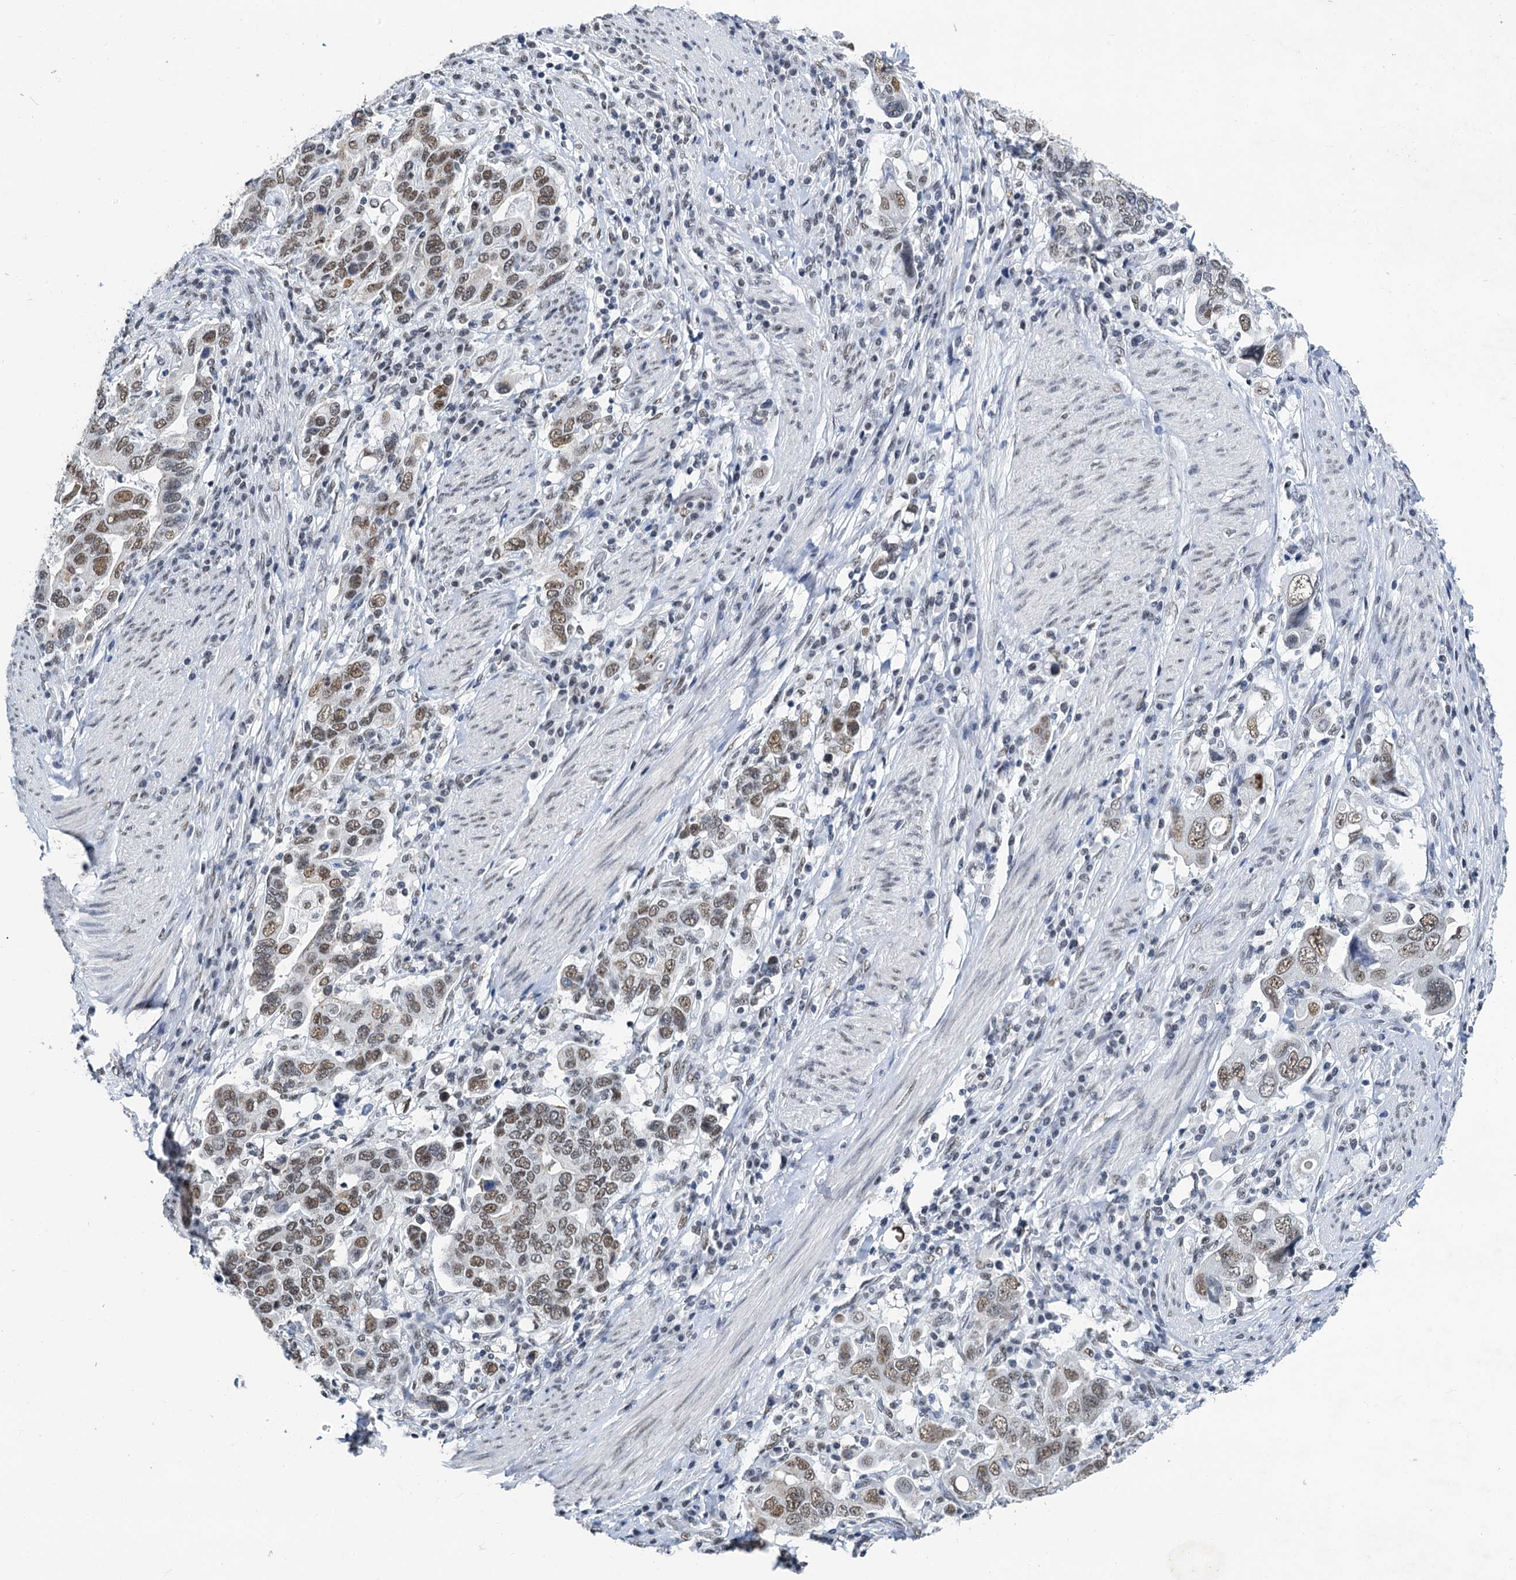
{"staining": {"intensity": "moderate", "quantity": ">75%", "location": "nuclear"}, "tissue": "stomach cancer", "cell_type": "Tumor cells", "image_type": "cancer", "snomed": [{"axis": "morphology", "description": "Adenocarcinoma, NOS"}, {"axis": "topography", "description": "Stomach, upper"}], "caption": "Immunohistochemical staining of stomach cancer (adenocarcinoma) demonstrates medium levels of moderate nuclear expression in about >75% of tumor cells.", "gene": "SLTM", "patient": {"sex": "male", "age": 62}}